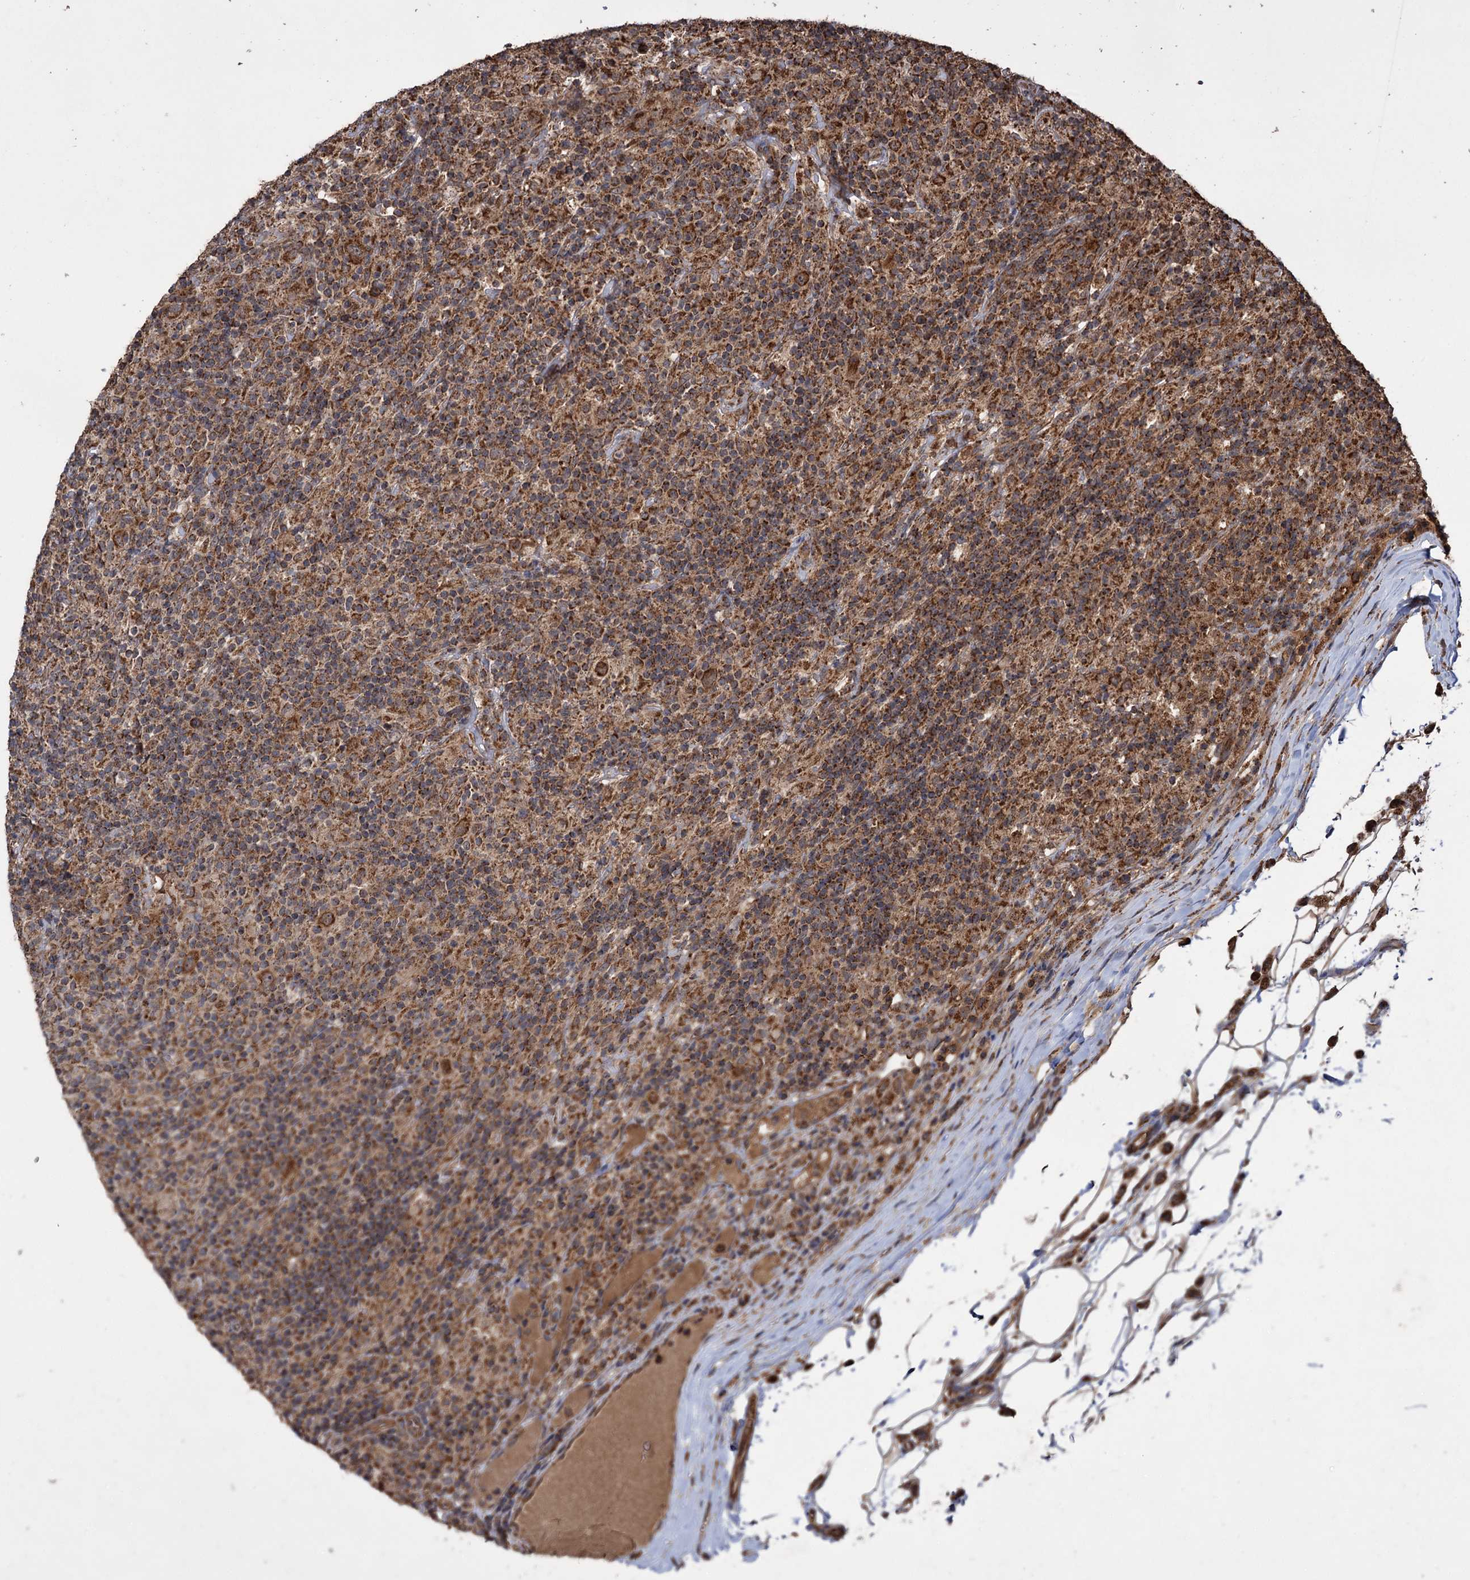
{"staining": {"intensity": "strong", "quantity": ">75%", "location": "cytoplasmic/membranous"}, "tissue": "lymphoma", "cell_type": "Tumor cells", "image_type": "cancer", "snomed": [{"axis": "morphology", "description": "Hodgkin's disease, NOS"}, {"axis": "topography", "description": "Lymph node"}], "caption": "The immunohistochemical stain labels strong cytoplasmic/membranous expression in tumor cells of lymphoma tissue.", "gene": "IPO4", "patient": {"sex": "male", "age": 70}}